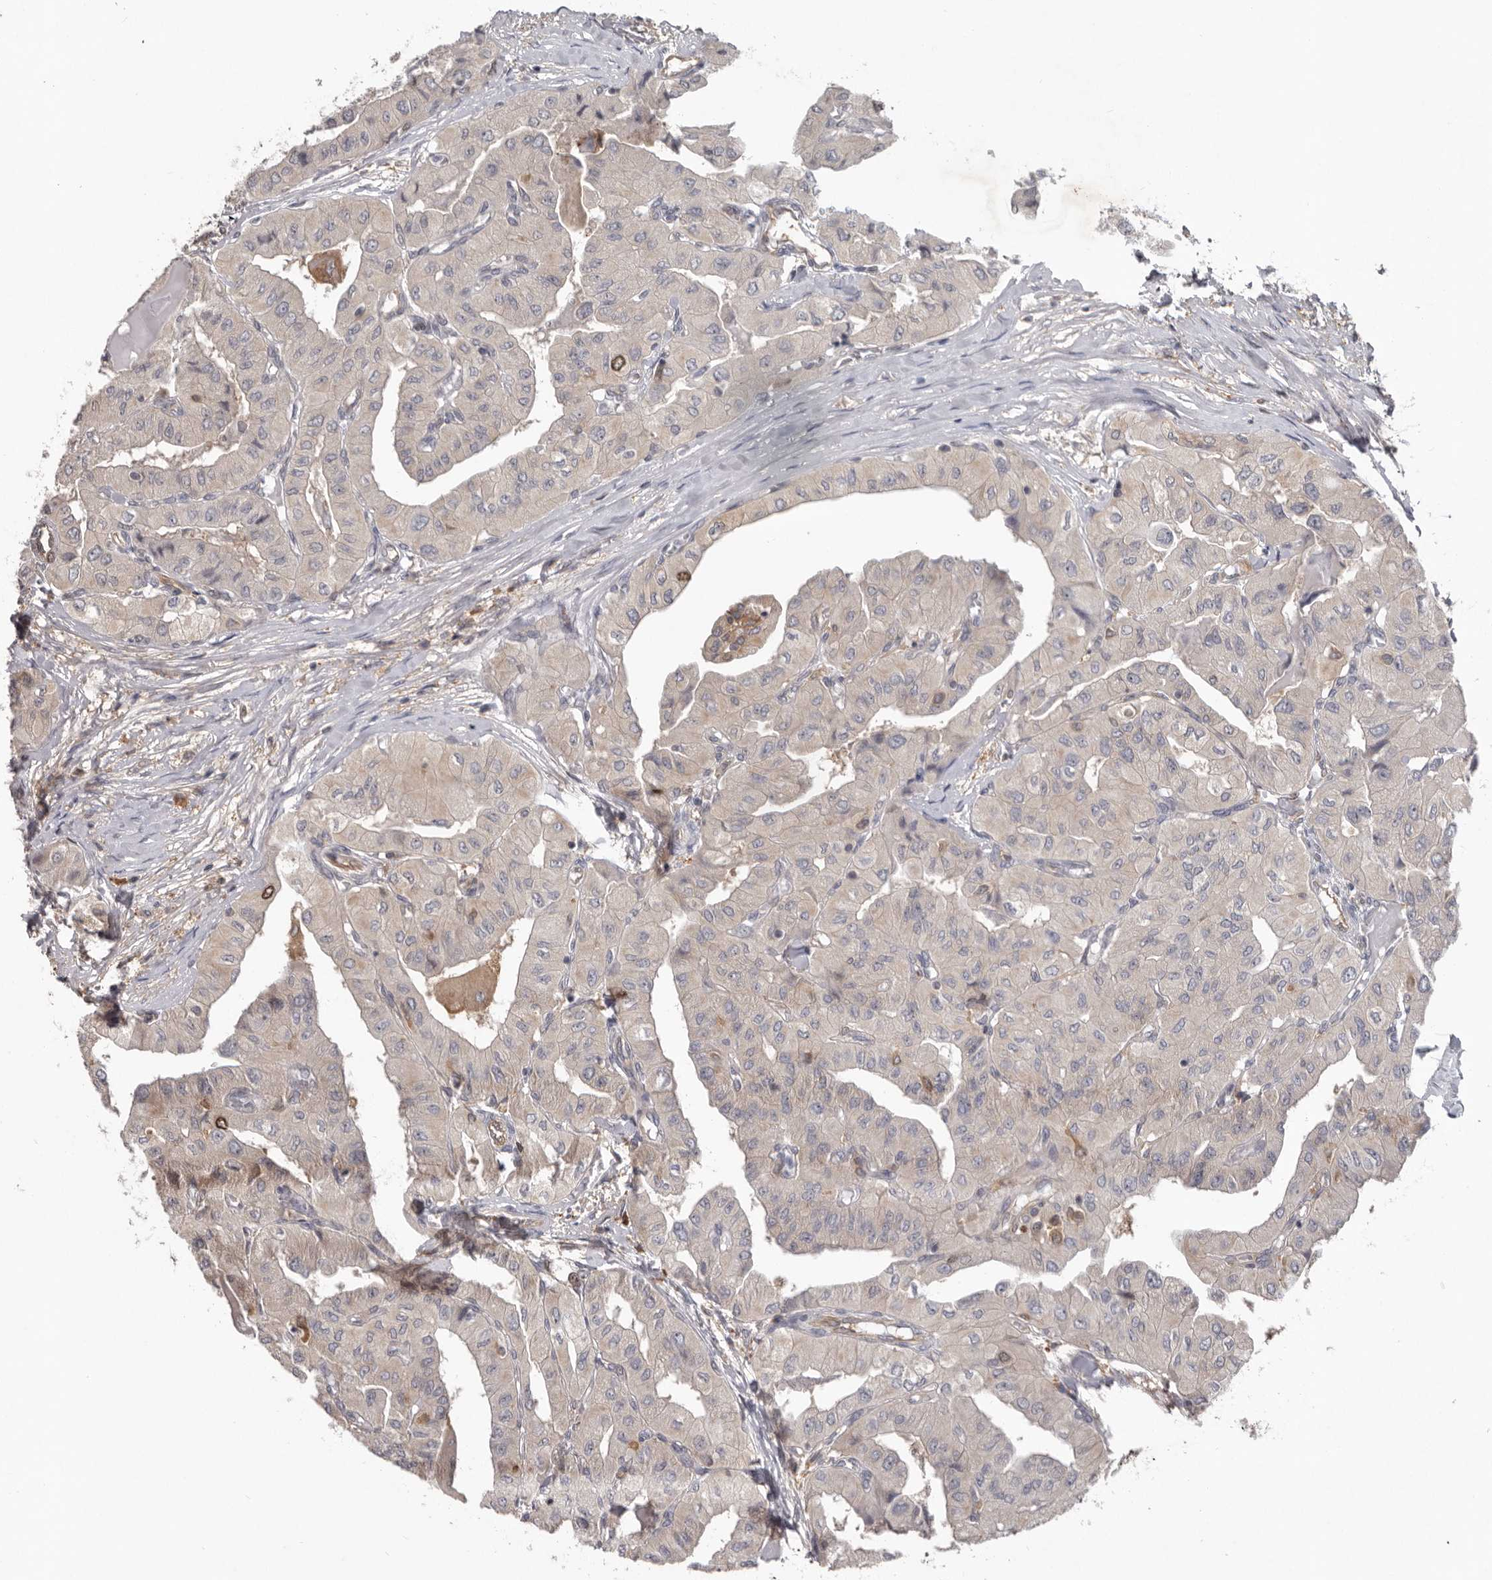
{"staining": {"intensity": "moderate", "quantity": "<25%", "location": "nuclear"}, "tissue": "thyroid cancer", "cell_type": "Tumor cells", "image_type": "cancer", "snomed": [{"axis": "morphology", "description": "Papillary adenocarcinoma, NOS"}, {"axis": "topography", "description": "Thyroid gland"}], "caption": "There is low levels of moderate nuclear positivity in tumor cells of papillary adenocarcinoma (thyroid), as demonstrated by immunohistochemical staining (brown color).", "gene": "CDCA8", "patient": {"sex": "female", "age": 59}}